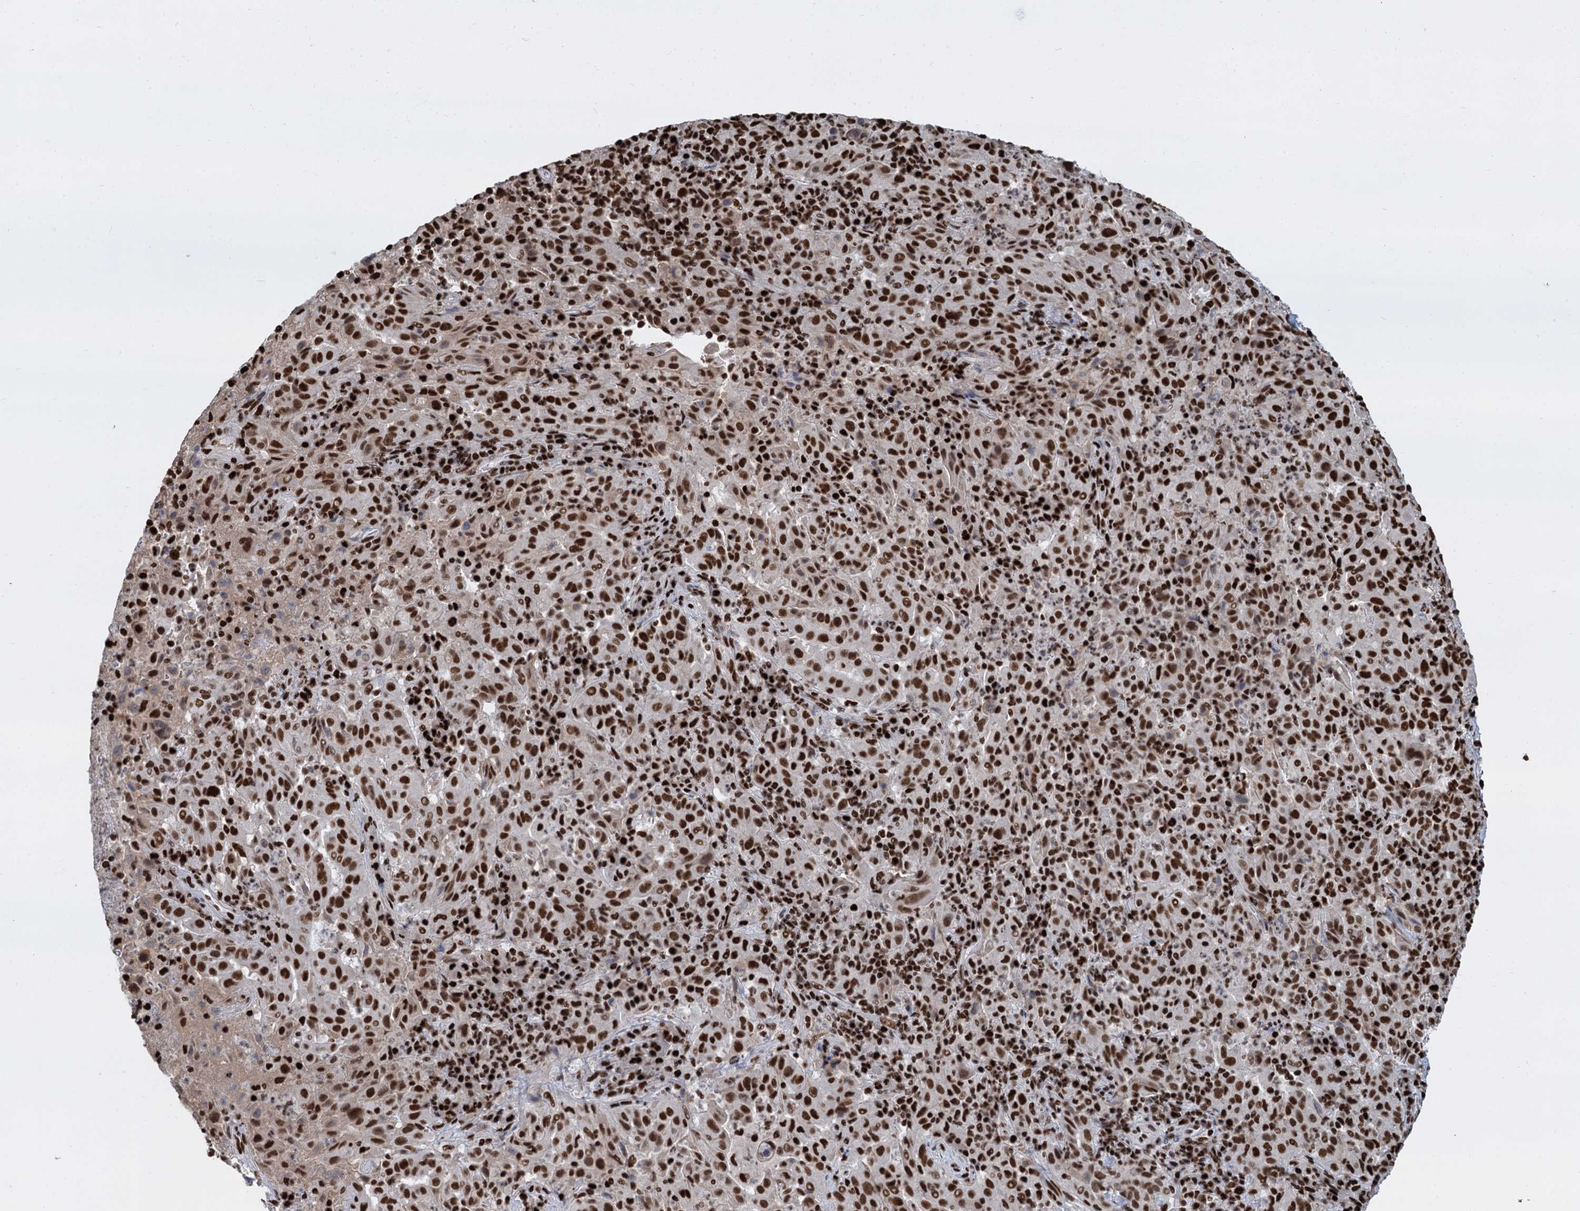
{"staining": {"intensity": "strong", "quantity": ">75%", "location": "nuclear"}, "tissue": "pancreatic cancer", "cell_type": "Tumor cells", "image_type": "cancer", "snomed": [{"axis": "morphology", "description": "Adenocarcinoma, NOS"}, {"axis": "topography", "description": "Pancreas"}], "caption": "Protein expression analysis of human adenocarcinoma (pancreatic) reveals strong nuclear staining in approximately >75% of tumor cells. (DAB (3,3'-diaminobenzidine) IHC, brown staining for protein, blue staining for nuclei).", "gene": "DCPS", "patient": {"sex": "male", "age": 63}}